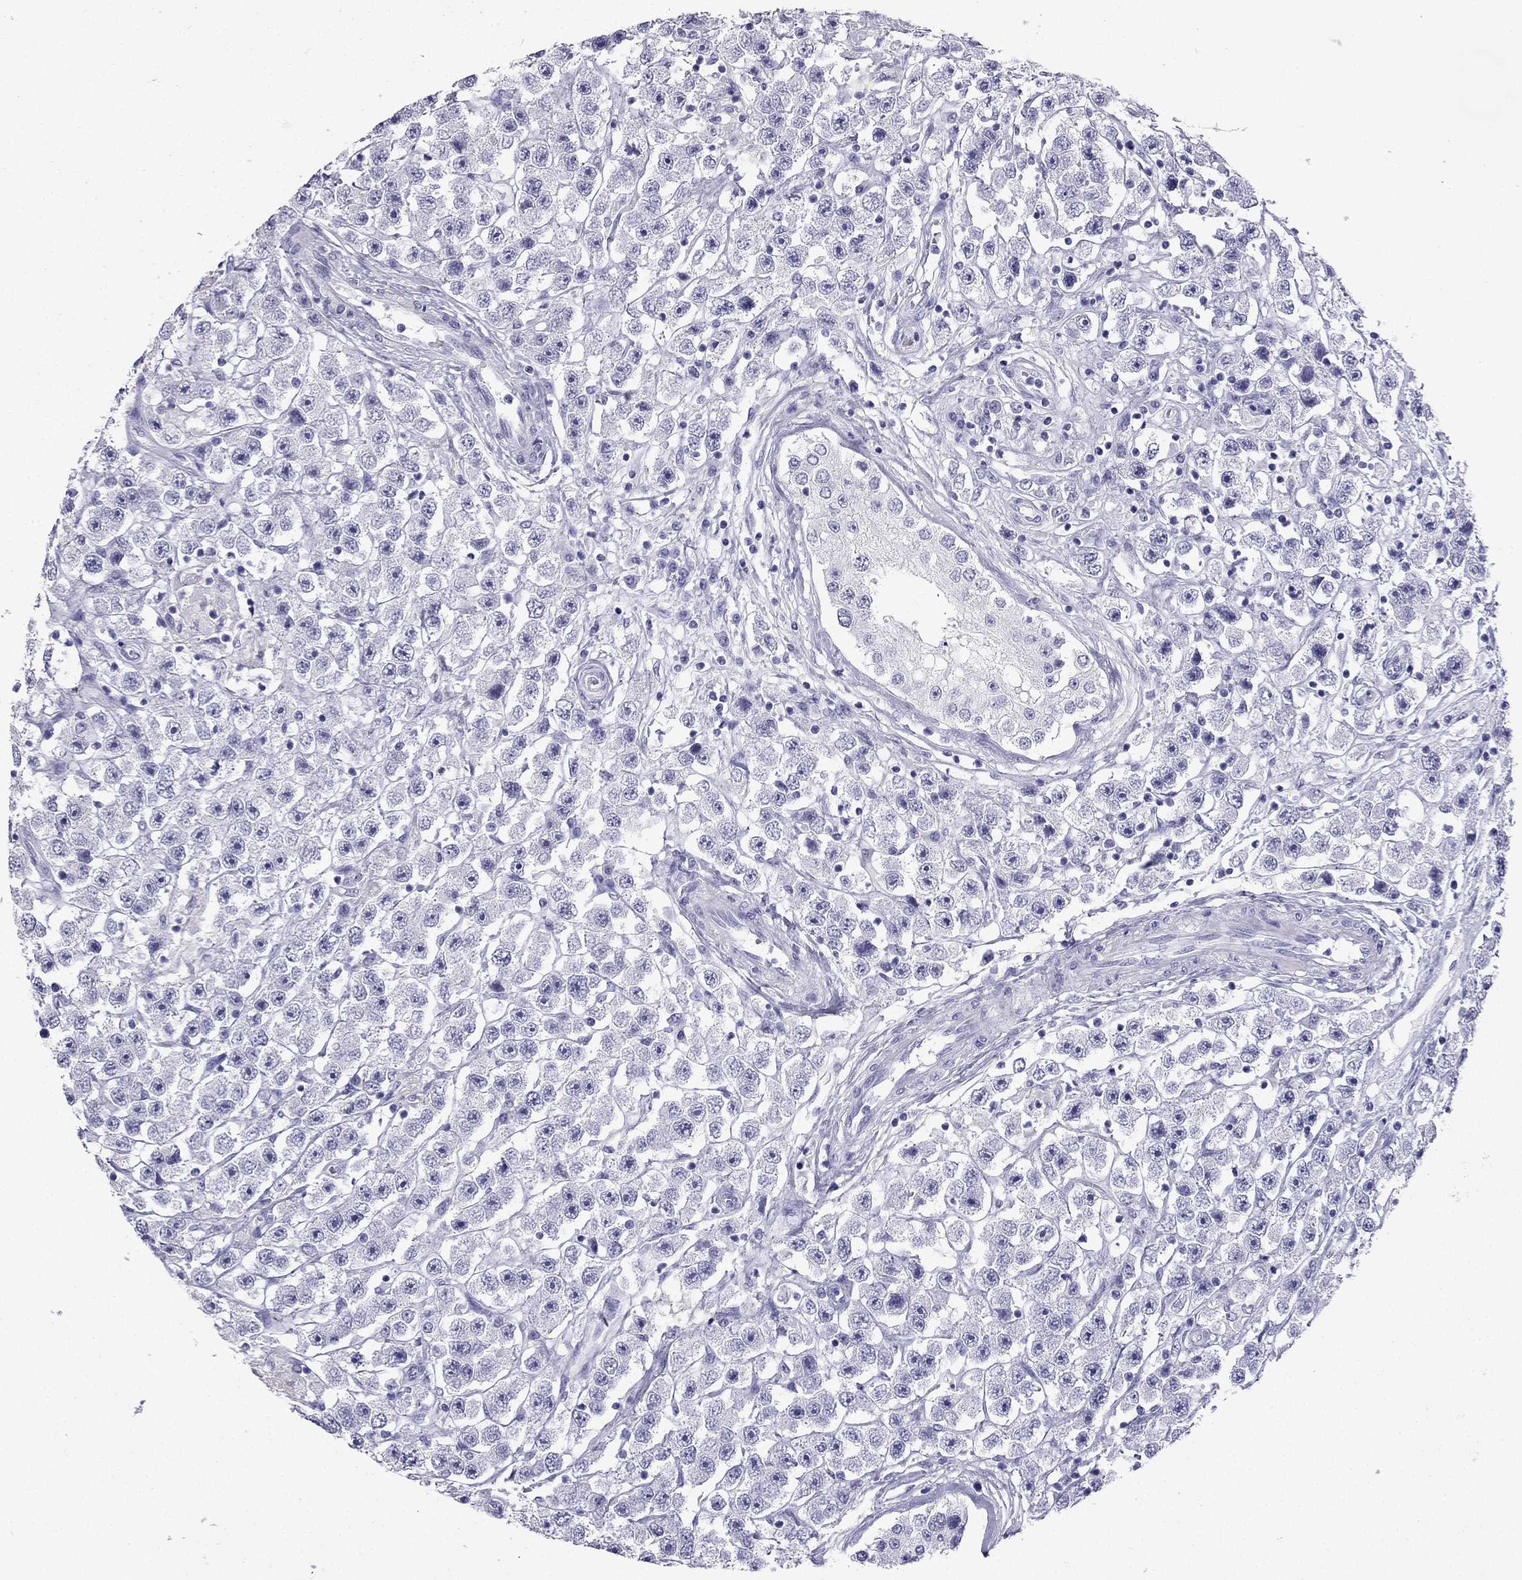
{"staining": {"intensity": "negative", "quantity": "none", "location": "none"}, "tissue": "testis cancer", "cell_type": "Tumor cells", "image_type": "cancer", "snomed": [{"axis": "morphology", "description": "Seminoma, NOS"}, {"axis": "topography", "description": "Testis"}], "caption": "Tumor cells are negative for brown protein staining in testis seminoma.", "gene": "GJA8", "patient": {"sex": "male", "age": 45}}